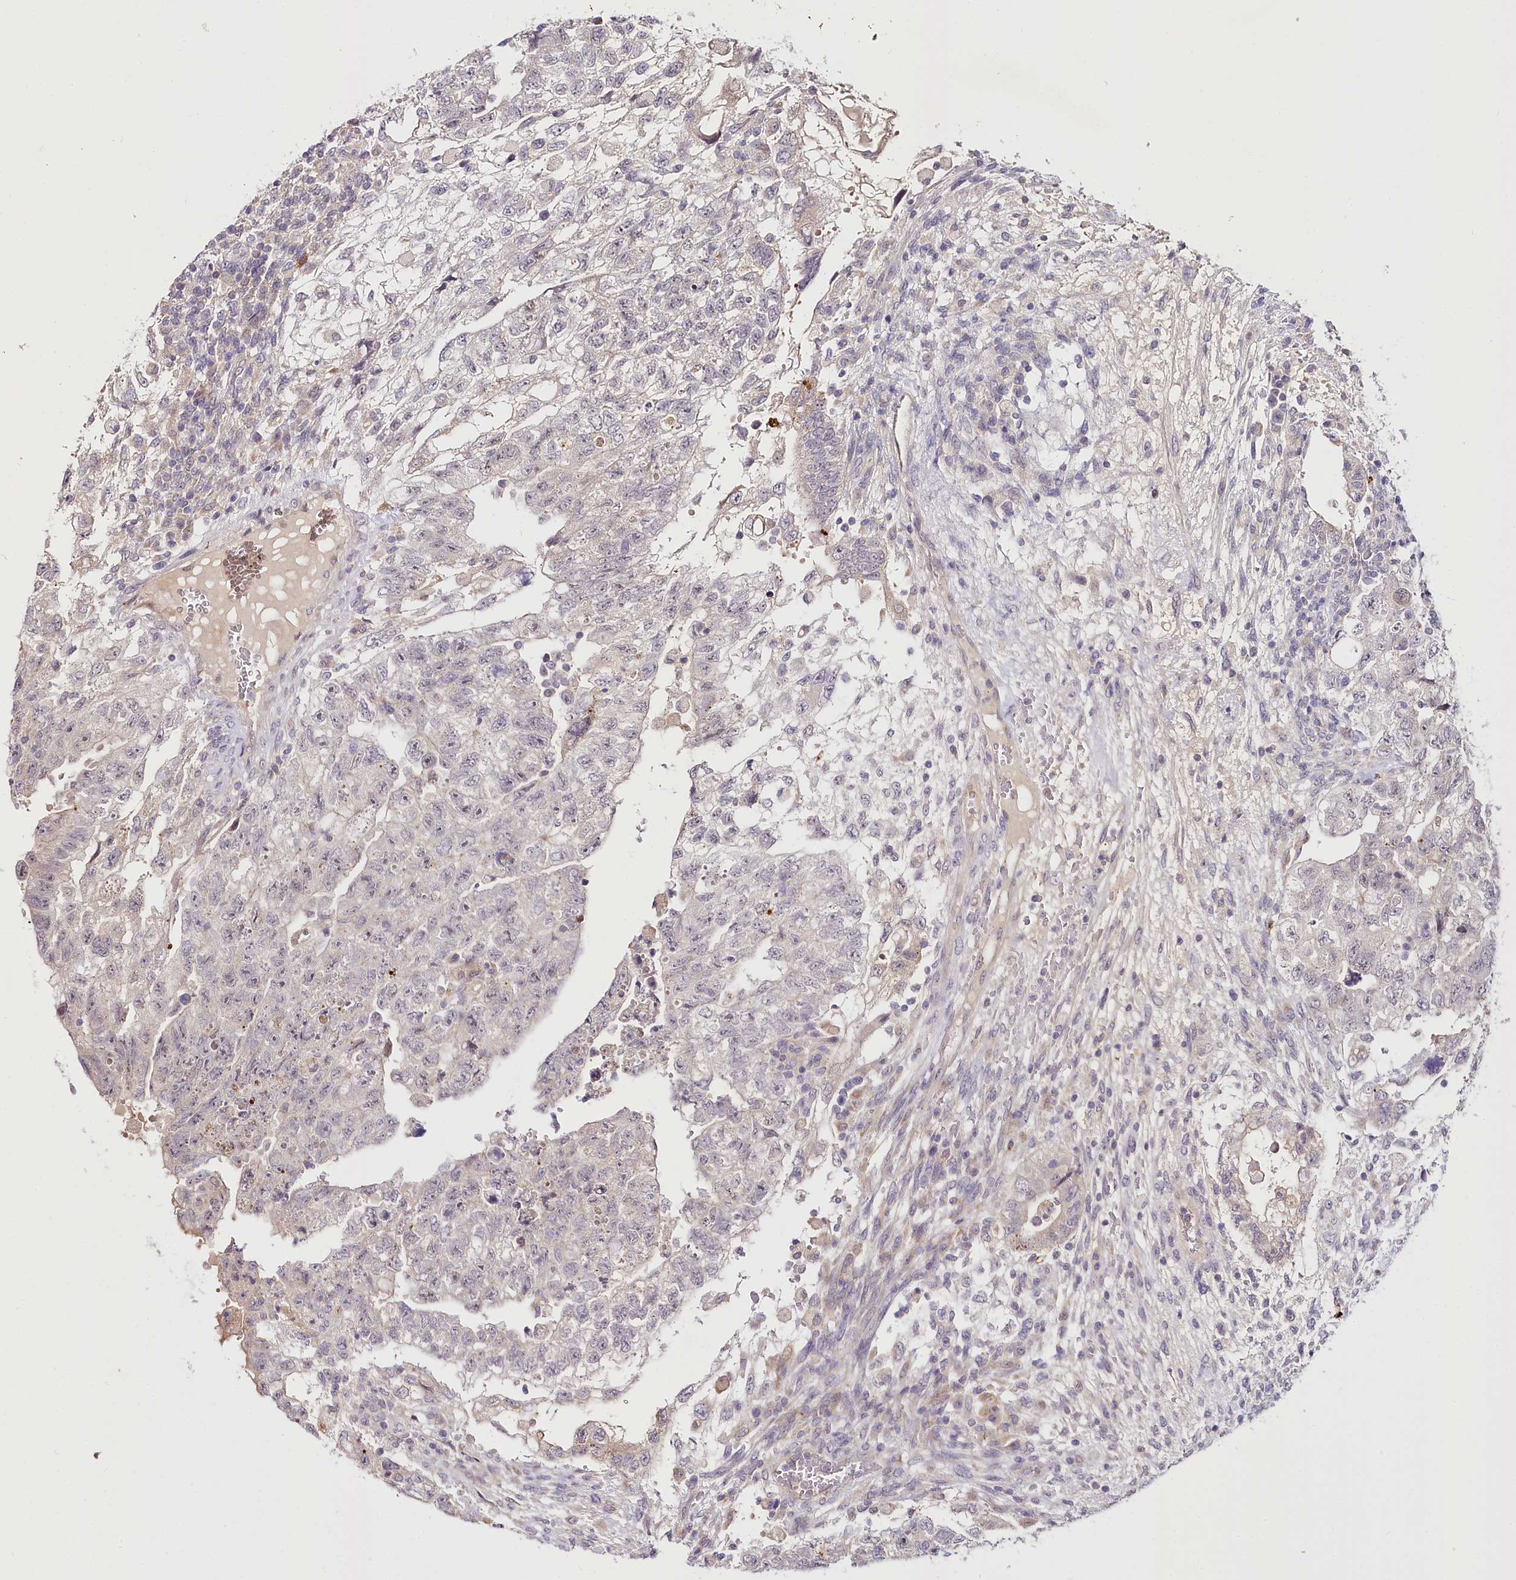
{"staining": {"intensity": "negative", "quantity": "none", "location": "none"}, "tissue": "testis cancer", "cell_type": "Tumor cells", "image_type": "cancer", "snomed": [{"axis": "morphology", "description": "Carcinoma, Embryonal, NOS"}, {"axis": "topography", "description": "Testis"}], "caption": "Image shows no significant protein positivity in tumor cells of testis cancer. The staining was performed using DAB (3,3'-diaminobenzidine) to visualize the protein expression in brown, while the nuclei were stained in blue with hematoxylin (Magnification: 20x).", "gene": "VWA5A", "patient": {"sex": "male", "age": 36}}